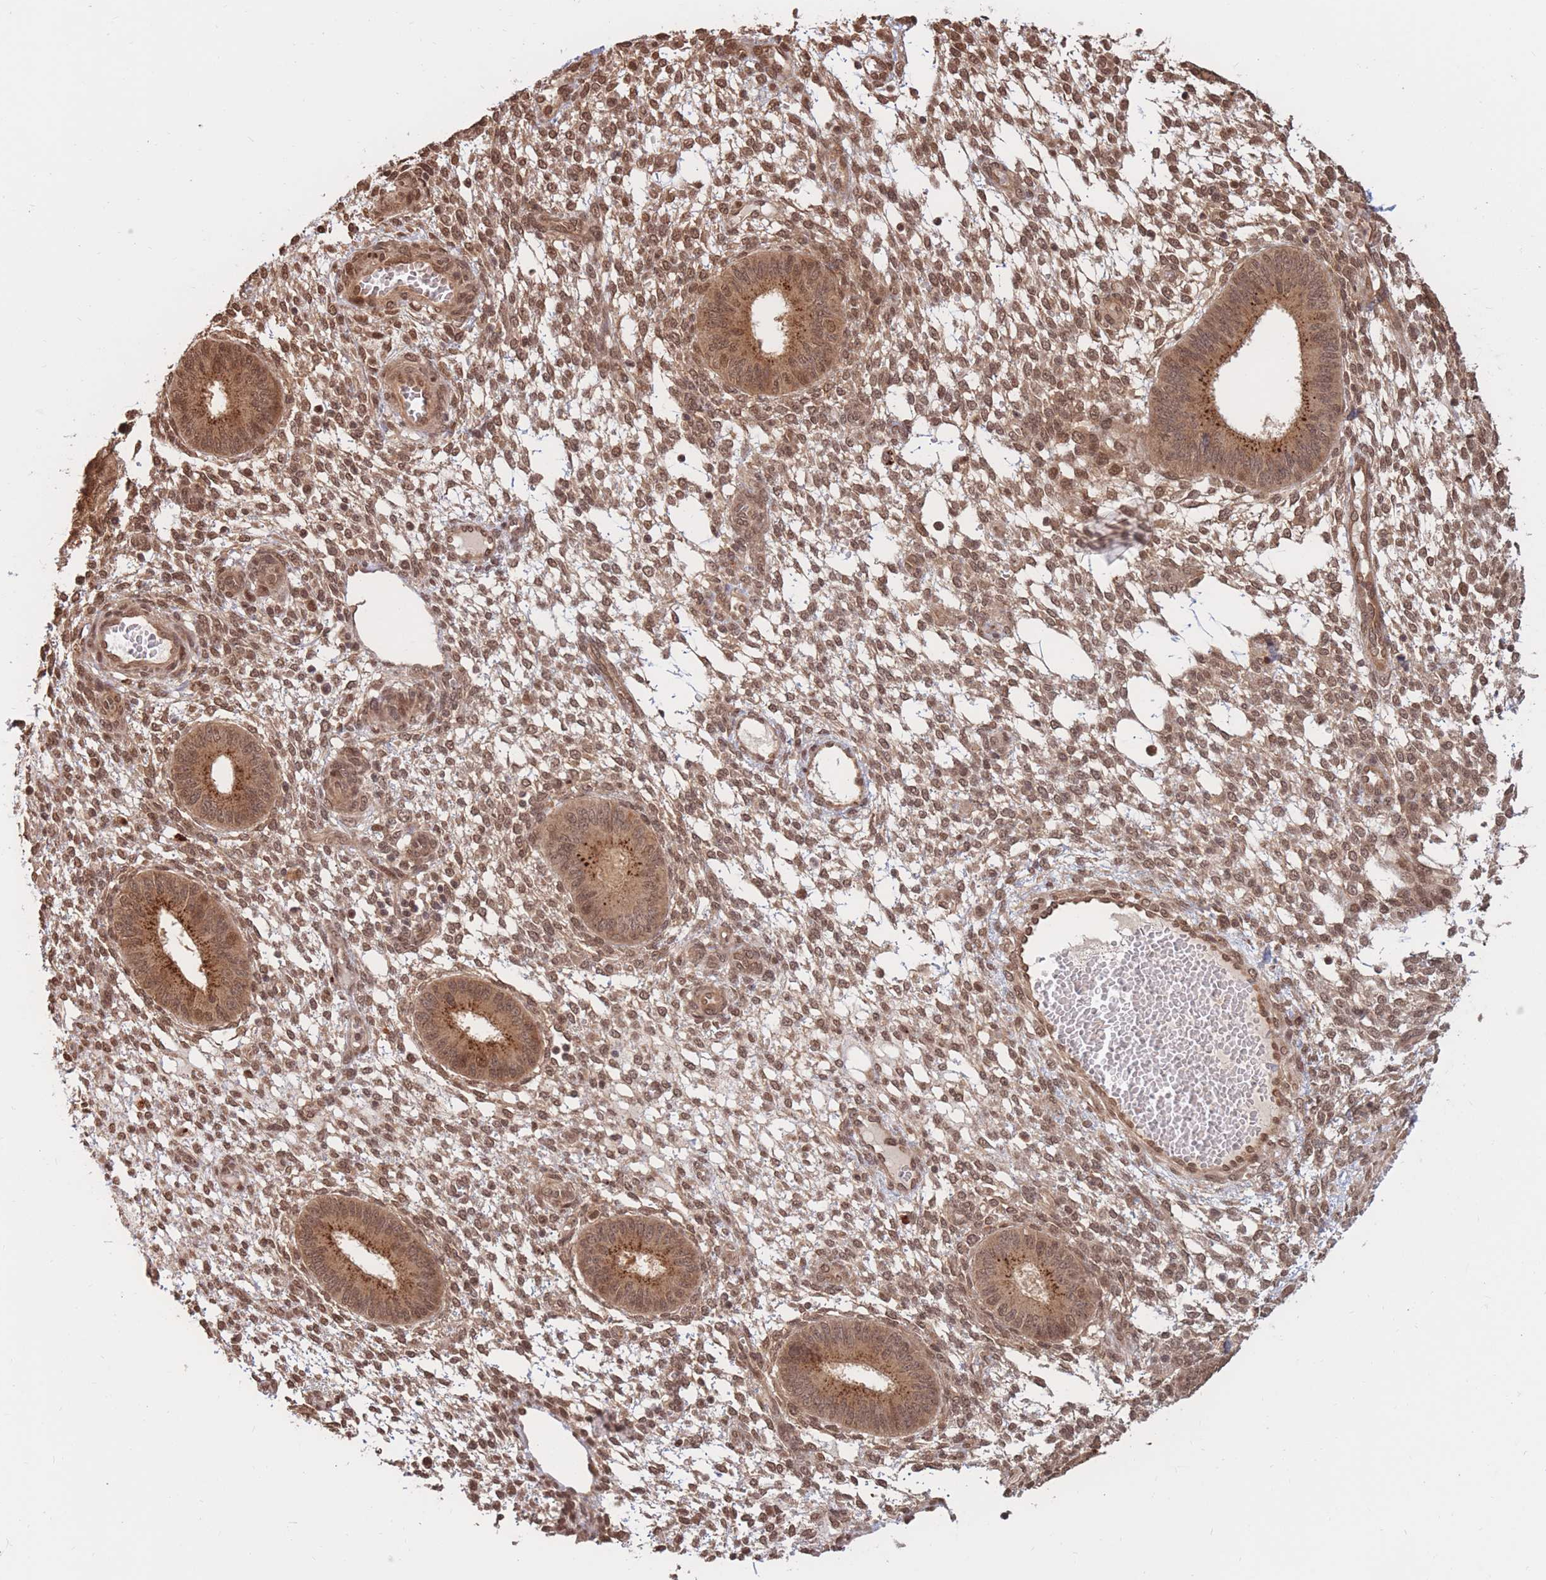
{"staining": {"intensity": "moderate", "quantity": ">75%", "location": "cytoplasmic/membranous,nuclear"}, "tissue": "endometrium", "cell_type": "Cells in endometrial stroma", "image_type": "normal", "snomed": [{"axis": "morphology", "description": "Normal tissue, NOS"}, {"axis": "topography", "description": "Endometrium"}], "caption": "Benign endometrium displays moderate cytoplasmic/membranous,nuclear expression in approximately >75% of cells in endometrial stroma.", "gene": "SRA1", "patient": {"sex": "female", "age": 49}}